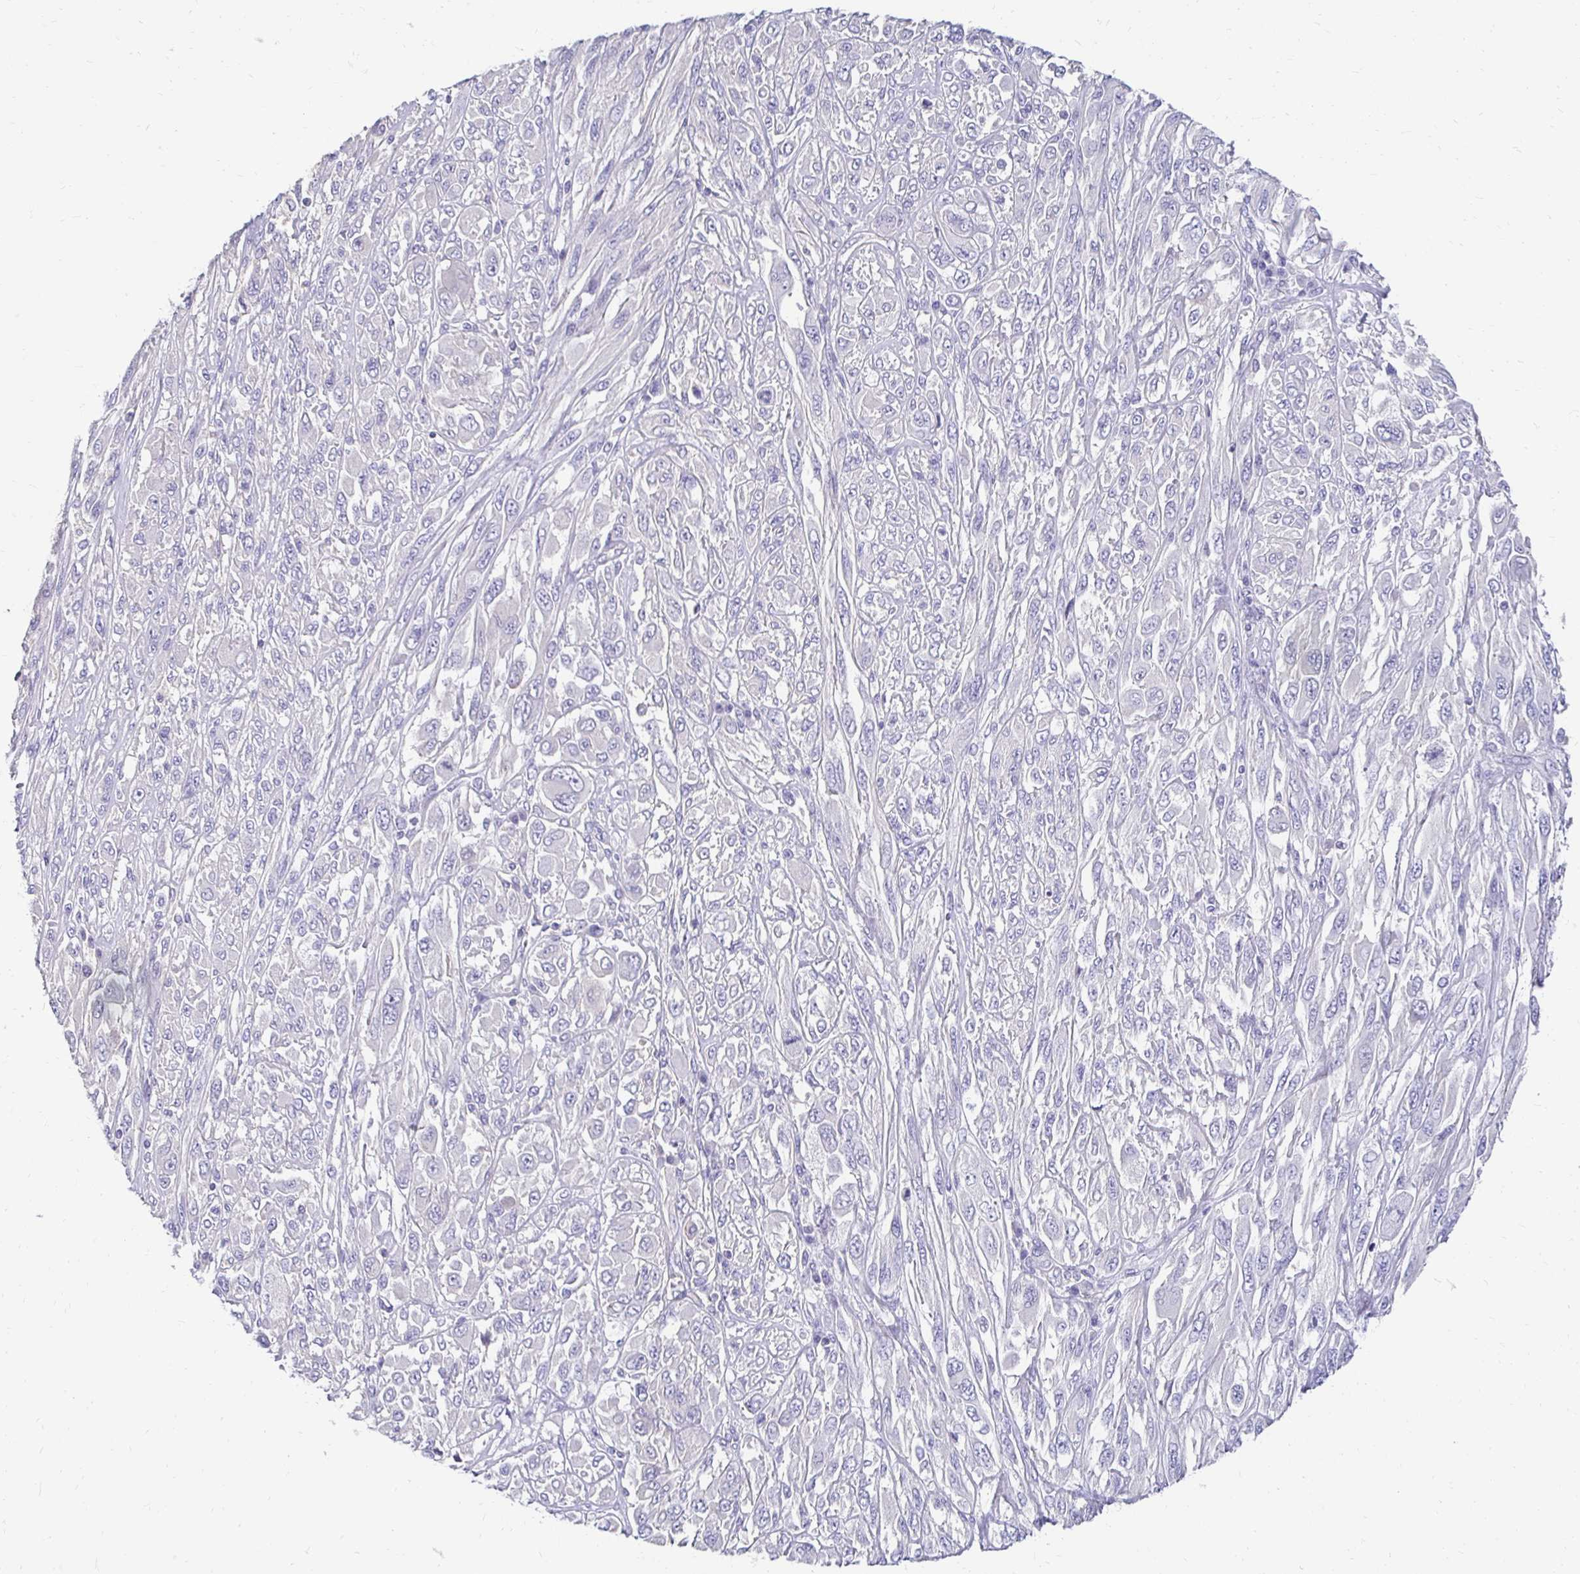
{"staining": {"intensity": "negative", "quantity": "none", "location": "none"}, "tissue": "melanoma", "cell_type": "Tumor cells", "image_type": "cancer", "snomed": [{"axis": "morphology", "description": "Malignant melanoma, NOS"}, {"axis": "topography", "description": "Skin"}], "caption": "Photomicrograph shows no significant protein expression in tumor cells of malignant melanoma. Brightfield microscopy of IHC stained with DAB (3,3'-diaminobenzidine) (brown) and hematoxylin (blue), captured at high magnification.", "gene": "AKAP6", "patient": {"sex": "female", "age": 91}}